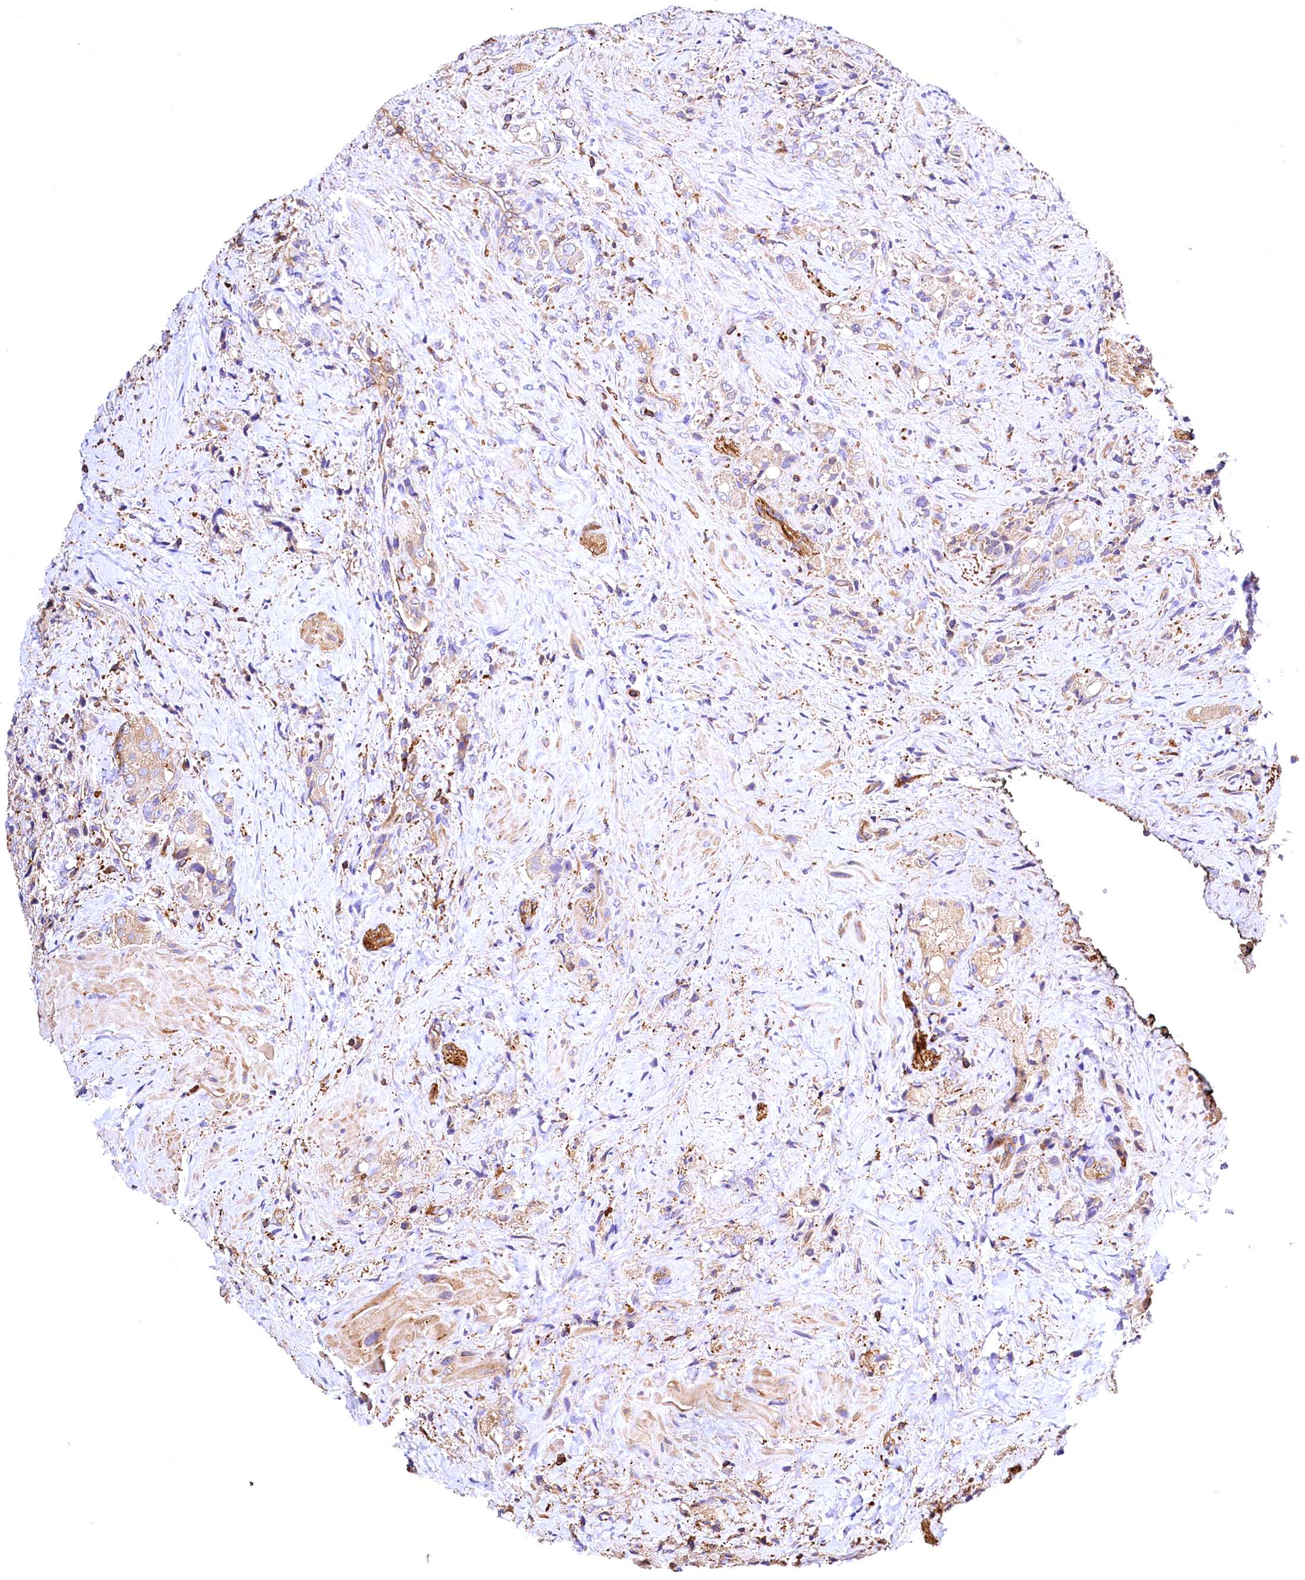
{"staining": {"intensity": "moderate", "quantity": "<25%", "location": "cytoplasmic/membranous"}, "tissue": "prostate cancer", "cell_type": "Tumor cells", "image_type": "cancer", "snomed": [{"axis": "morphology", "description": "Adenocarcinoma, High grade"}, {"axis": "topography", "description": "Prostate"}], "caption": "Prostate adenocarcinoma (high-grade) stained for a protein (brown) demonstrates moderate cytoplasmic/membranous positive positivity in about <25% of tumor cells.", "gene": "RARS2", "patient": {"sex": "male", "age": 65}}